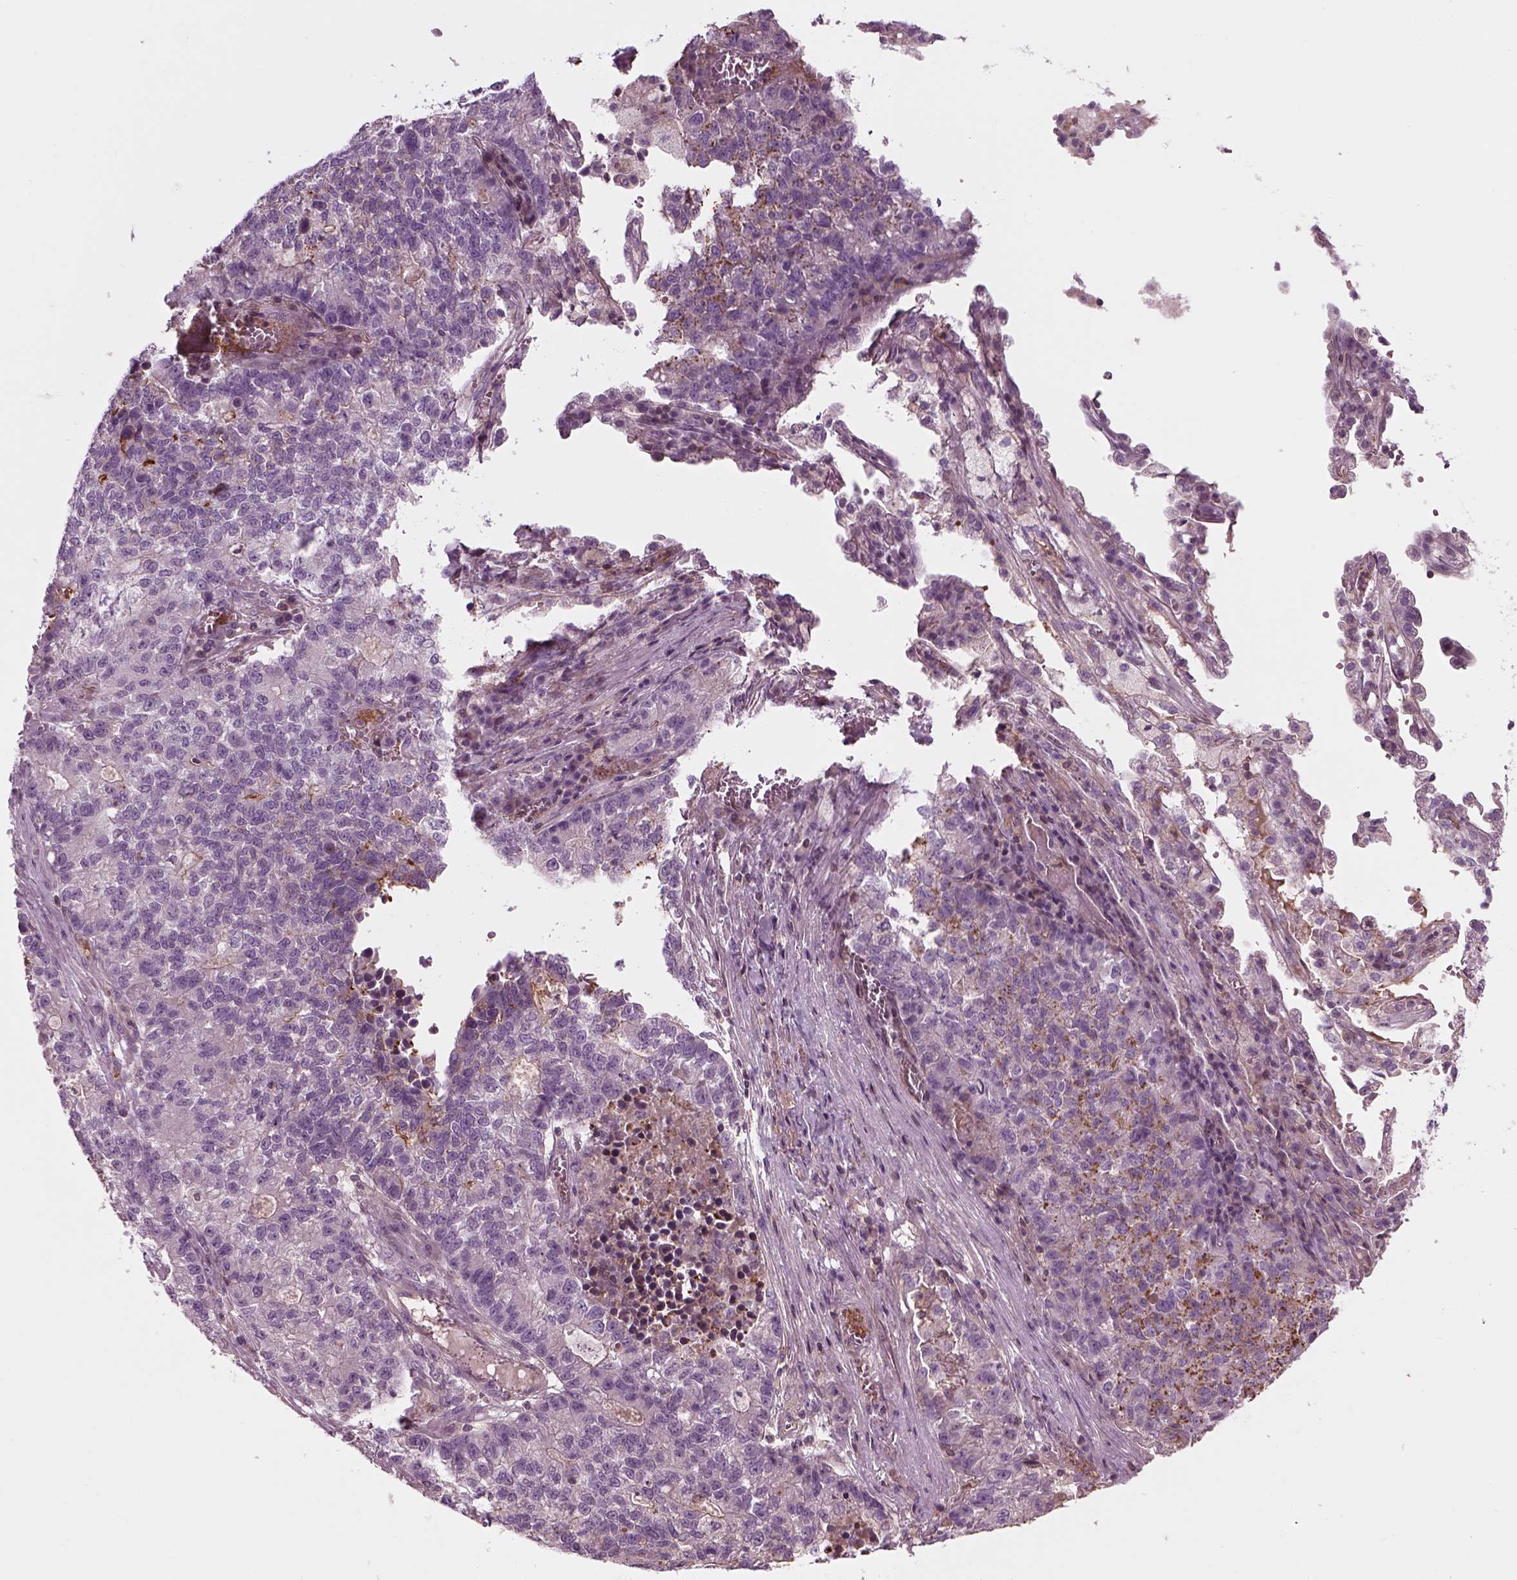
{"staining": {"intensity": "negative", "quantity": "none", "location": "none"}, "tissue": "lung cancer", "cell_type": "Tumor cells", "image_type": "cancer", "snomed": [{"axis": "morphology", "description": "Adenocarcinoma, NOS"}, {"axis": "topography", "description": "Lung"}], "caption": "Tumor cells show no significant protein staining in lung adenocarcinoma.", "gene": "SLC2A3", "patient": {"sex": "male", "age": 57}}